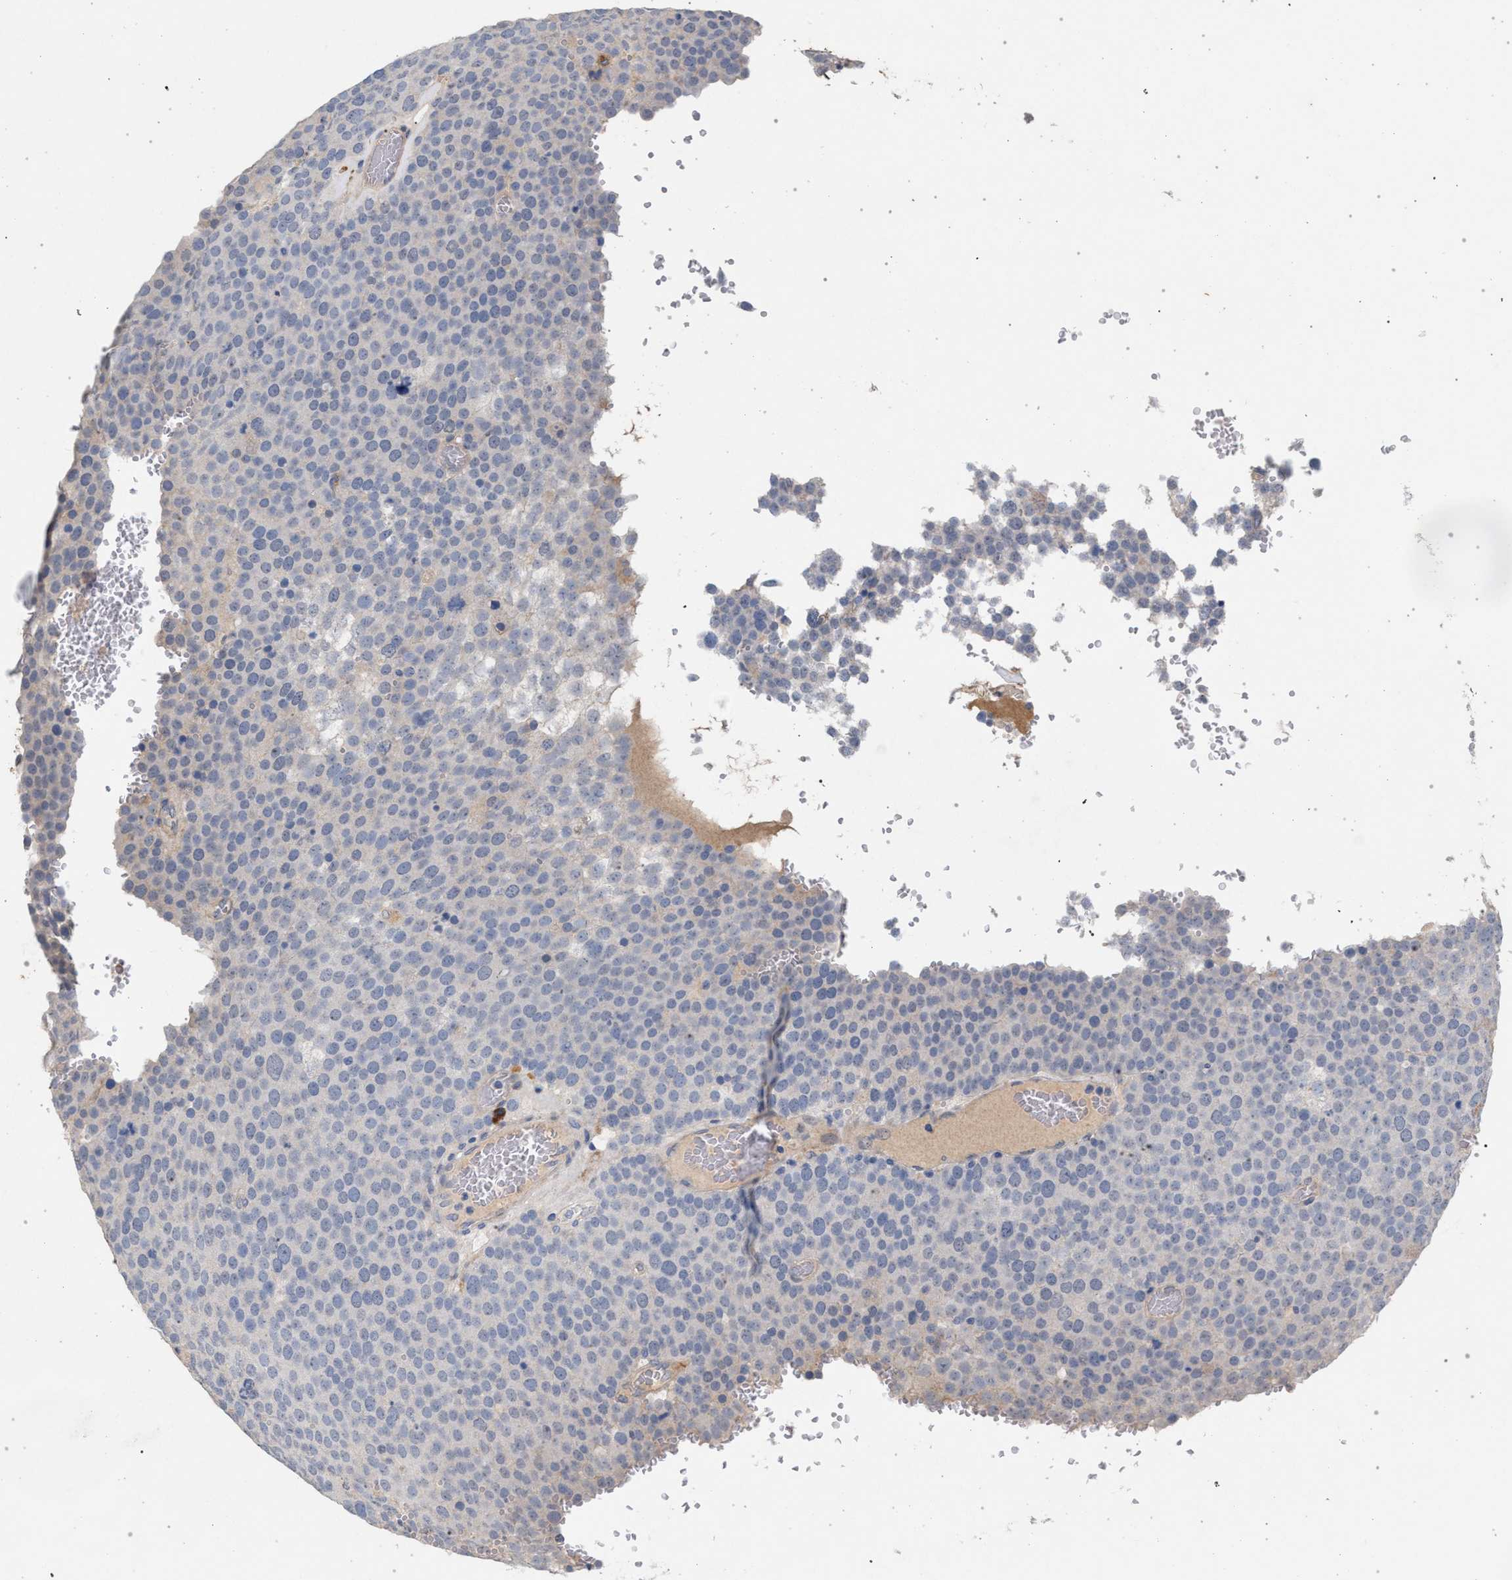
{"staining": {"intensity": "negative", "quantity": "none", "location": "none"}, "tissue": "testis cancer", "cell_type": "Tumor cells", "image_type": "cancer", "snomed": [{"axis": "morphology", "description": "Seminoma, NOS"}, {"axis": "topography", "description": "Testis"}], "caption": "The micrograph reveals no staining of tumor cells in testis seminoma. Brightfield microscopy of immunohistochemistry stained with DAB (3,3'-diaminobenzidine) (brown) and hematoxylin (blue), captured at high magnification.", "gene": "MAMDC2", "patient": {"sex": "male", "age": 71}}